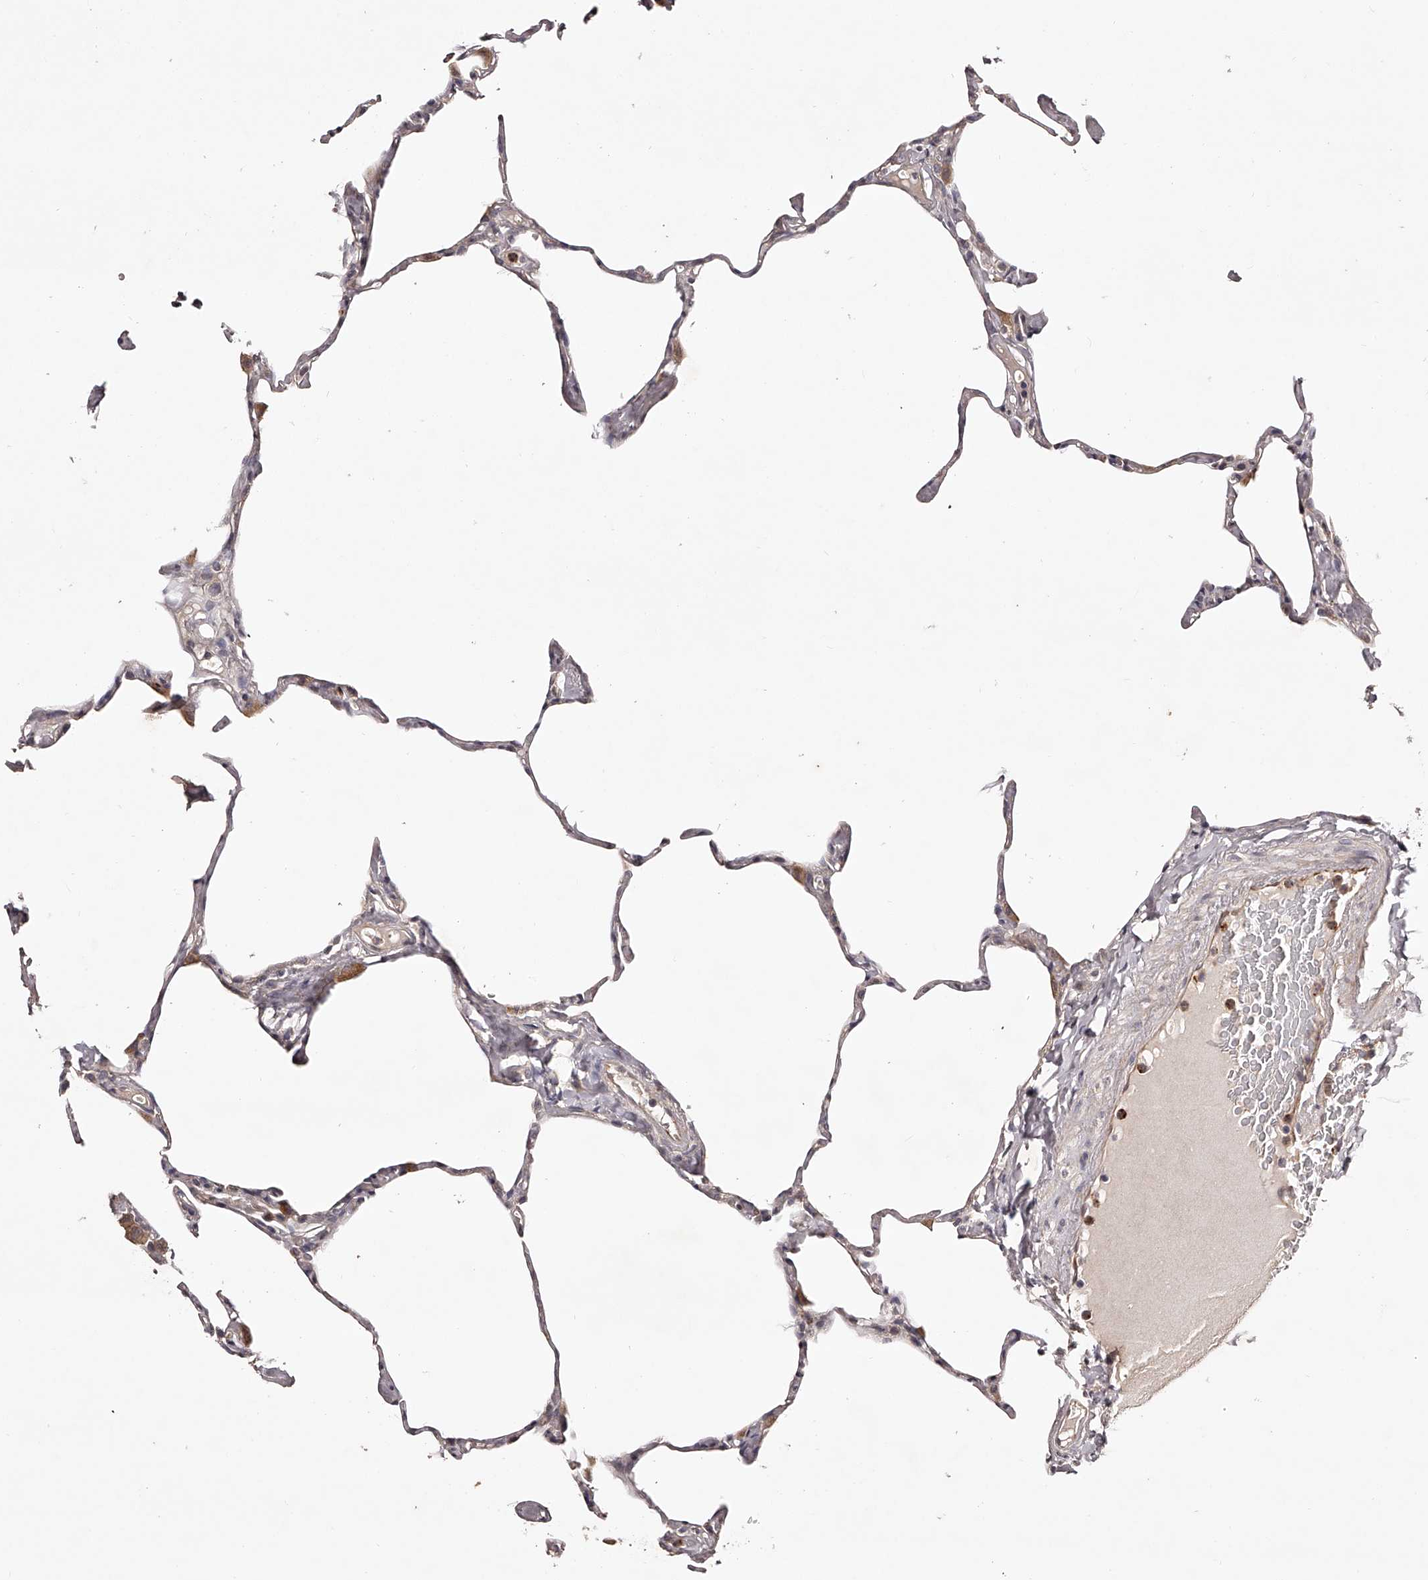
{"staining": {"intensity": "negative", "quantity": "none", "location": "none"}, "tissue": "lung", "cell_type": "Alveolar cells", "image_type": "normal", "snomed": [{"axis": "morphology", "description": "Normal tissue, NOS"}, {"axis": "topography", "description": "Lung"}], "caption": "There is no significant expression in alveolar cells of lung.", "gene": "ODF2L", "patient": {"sex": "male", "age": 65}}